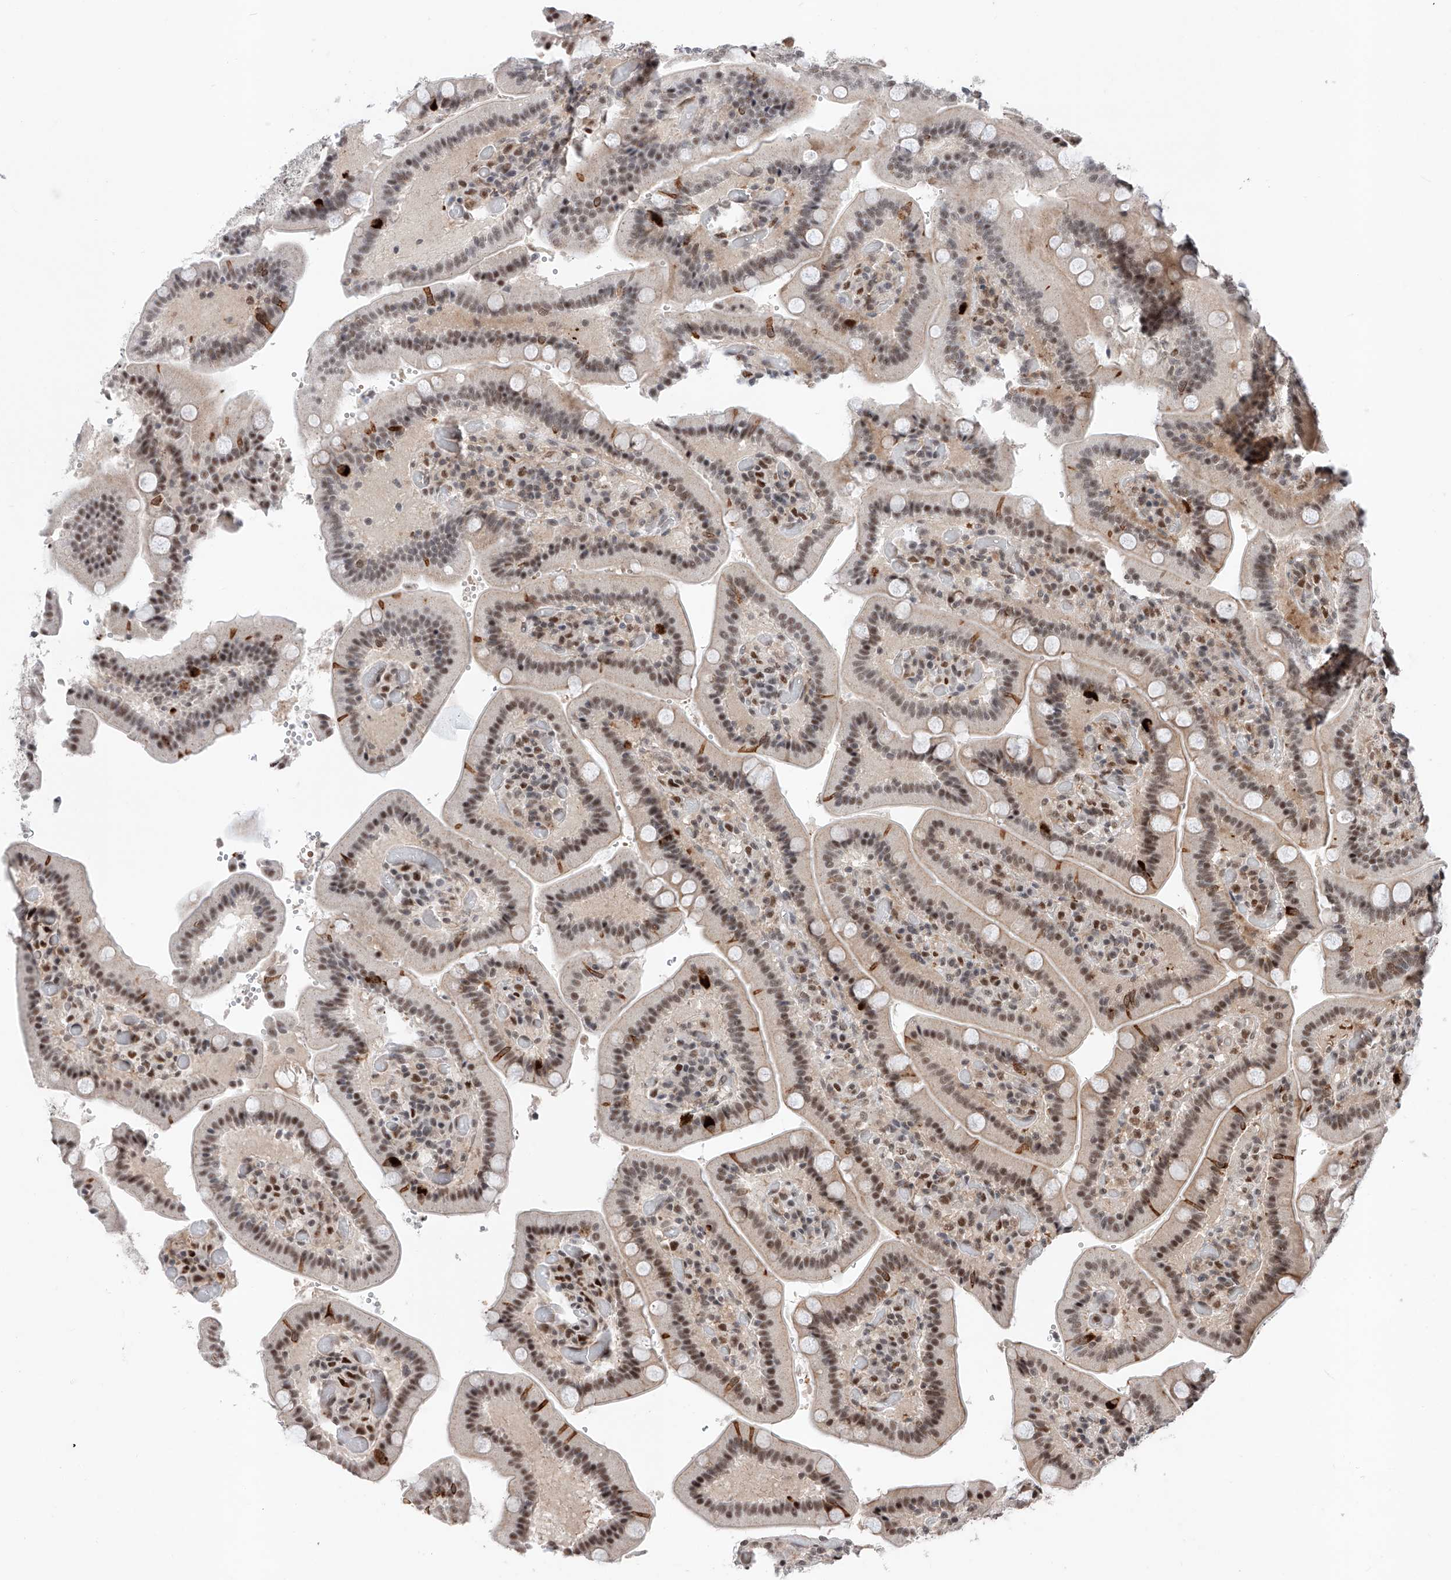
{"staining": {"intensity": "moderate", "quantity": "25%-75%", "location": "nuclear"}, "tissue": "duodenum", "cell_type": "Glandular cells", "image_type": "normal", "snomed": [{"axis": "morphology", "description": "Normal tissue, NOS"}, {"axis": "topography", "description": "Duodenum"}], "caption": "IHC image of unremarkable duodenum stained for a protein (brown), which shows medium levels of moderate nuclear positivity in about 25%-75% of glandular cells.", "gene": "SNRNP200", "patient": {"sex": "female", "age": 62}}